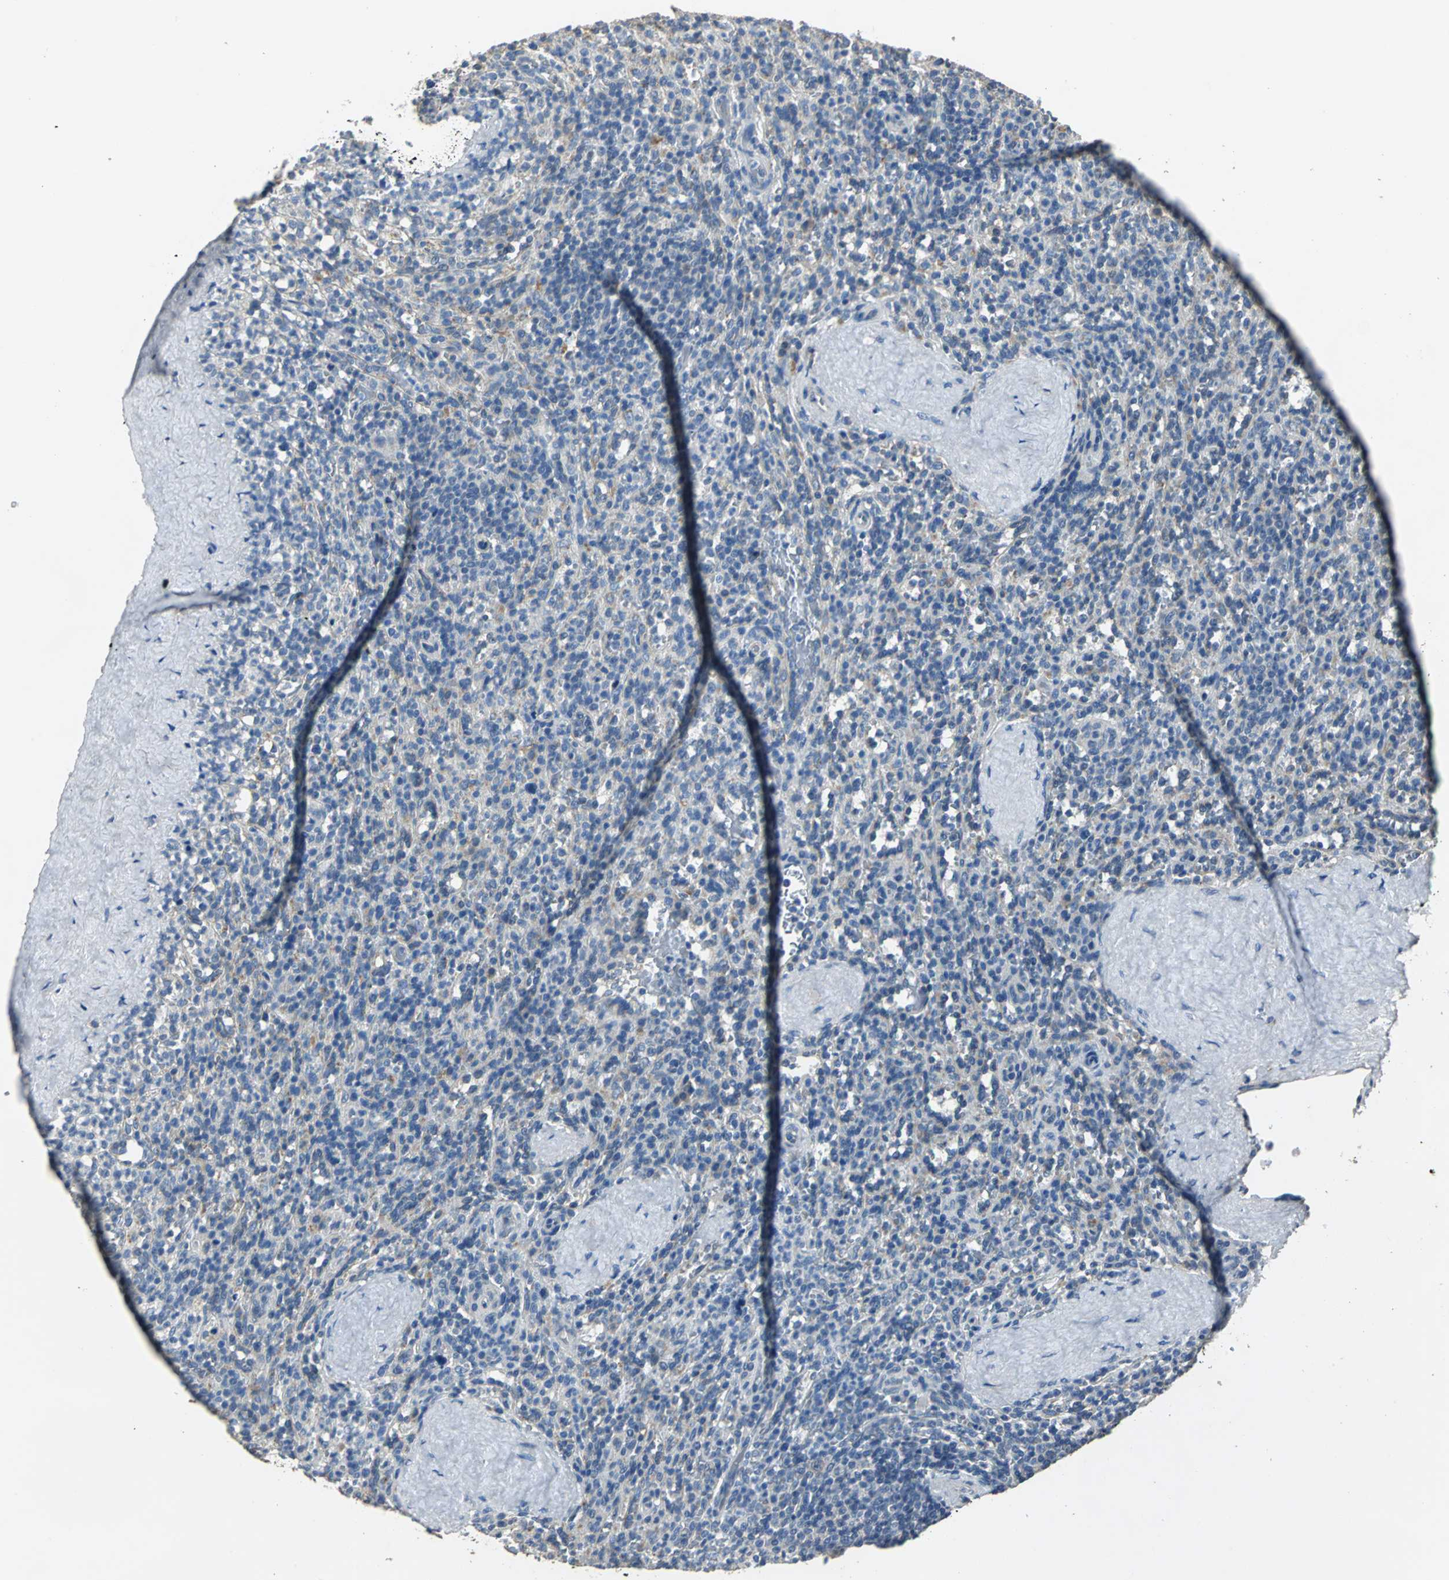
{"staining": {"intensity": "negative", "quantity": "none", "location": "none"}, "tissue": "spleen", "cell_type": "Cells in red pulp", "image_type": "normal", "snomed": [{"axis": "morphology", "description": "Normal tissue, NOS"}, {"axis": "topography", "description": "Spleen"}], "caption": "Histopathology image shows no protein expression in cells in red pulp of unremarkable spleen.", "gene": "OCLN", "patient": {"sex": "male", "age": 36}}